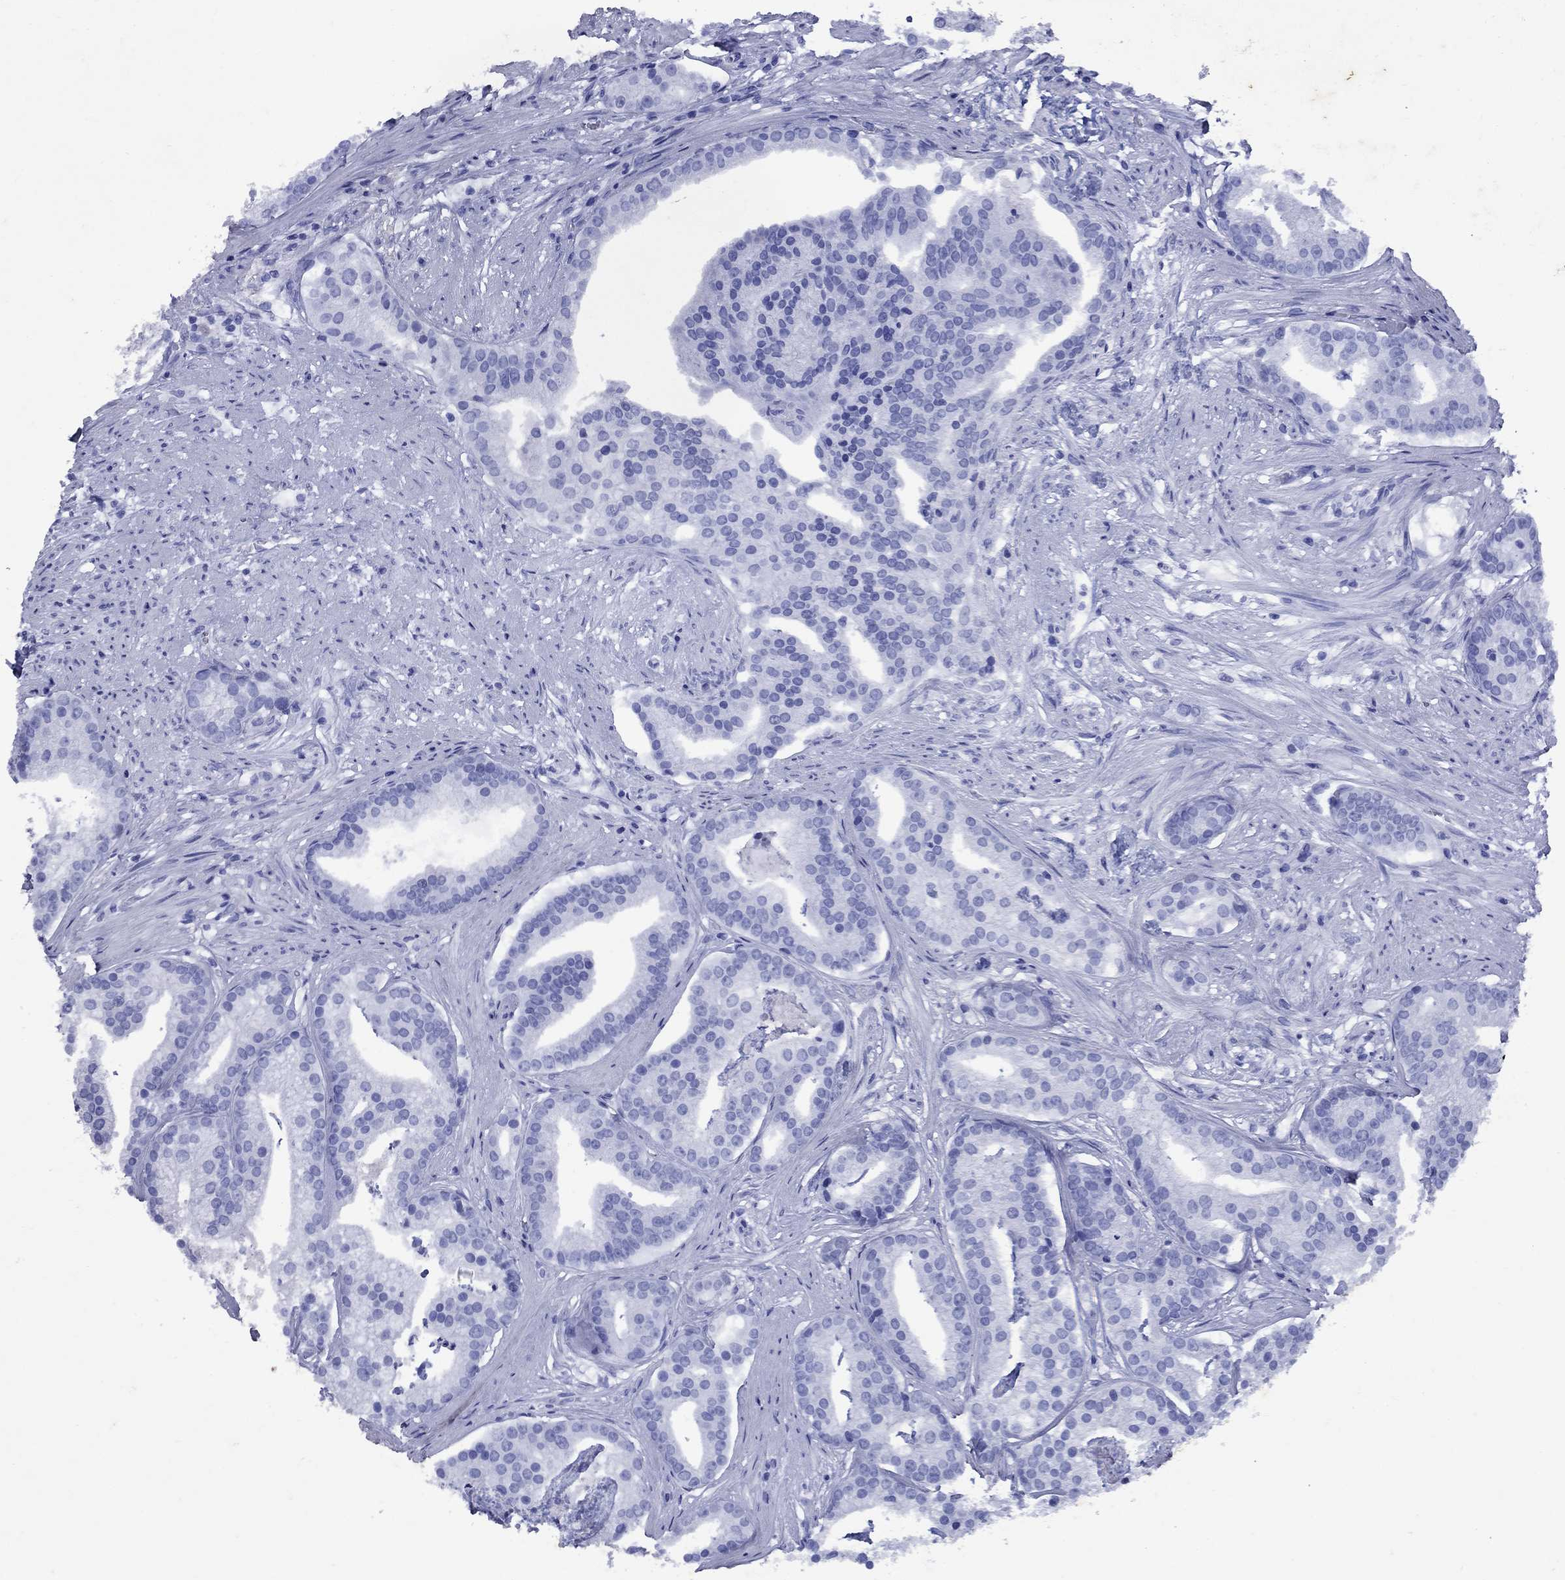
{"staining": {"intensity": "negative", "quantity": "none", "location": "none"}, "tissue": "prostate cancer", "cell_type": "Tumor cells", "image_type": "cancer", "snomed": [{"axis": "morphology", "description": "Adenocarcinoma, NOS"}, {"axis": "topography", "description": "Prostate and seminal vesicle, NOS"}, {"axis": "topography", "description": "Prostate"}], "caption": "High power microscopy histopathology image of an immunohistochemistry (IHC) photomicrograph of adenocarcinoma (prostate), revealing no significant expression in tumor cells.", "gene": "CD1A", "patient": {"sex": "male", "age": 44}}